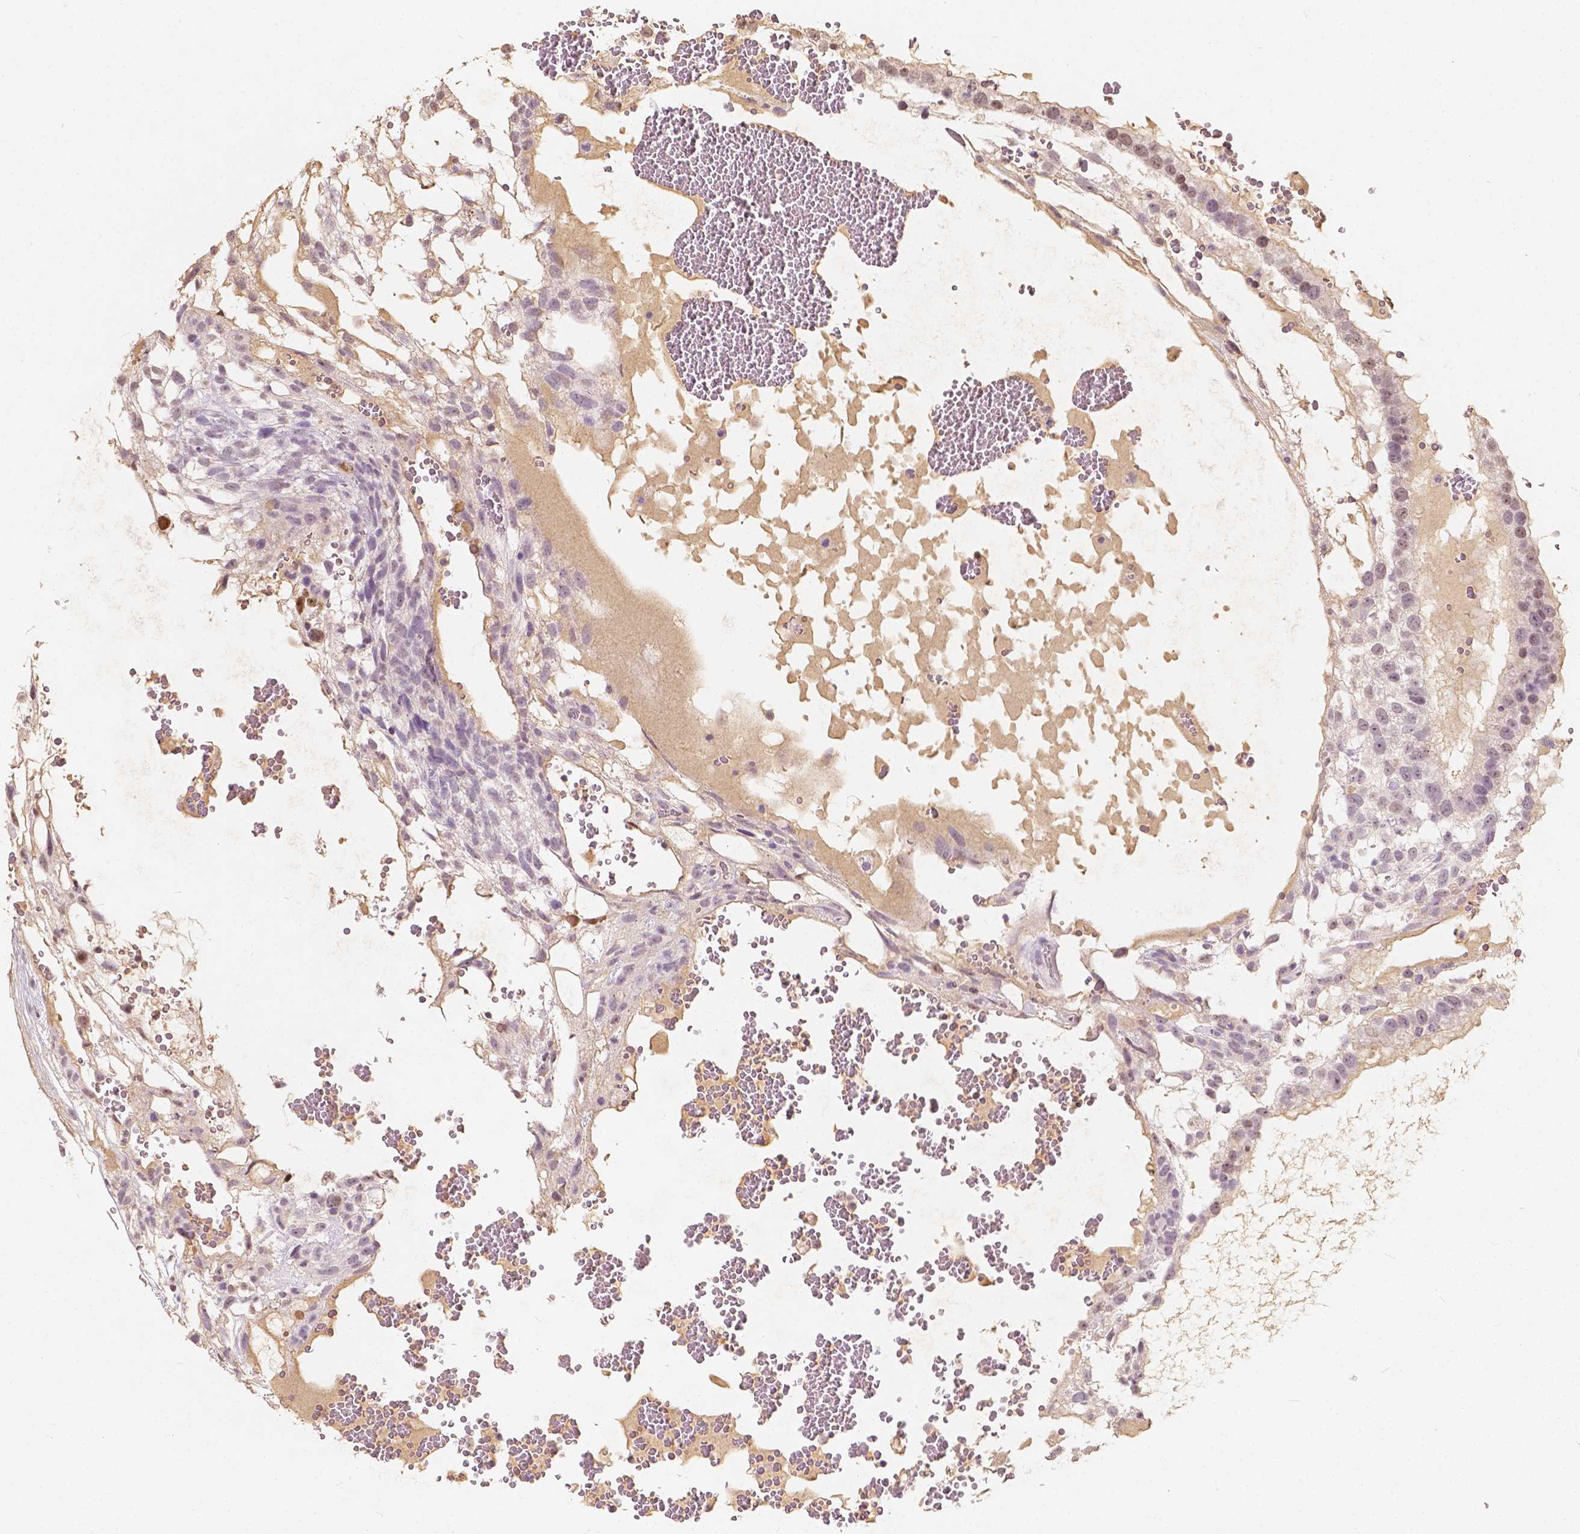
{"staining": {"intensity": "weak", "quantity": "25%-75%", "location": "nuclear"}, "tissue": "testis cancer", "cell_type": "Tumor cells", "image_type": "cancer", "snomed": [{"axis": "morphology", "description": "Normal tissue, NOS"}, {"axis": "morphology", "description": "Carcinoma, Embryonal, NOS"}, {"axis": "topography", "description": "Testis"}], "caption": "Immunohistochemistry (IHC) histopathology image of neoplastic tissue: human testis cancer stained using IHC displays low levels of weak protein expression localized specifically in the nuclear of tumor cells, appearing as a nuclear brown color.", "gene": "SOX15", "patient": {"sex": "male", "age": 32}}